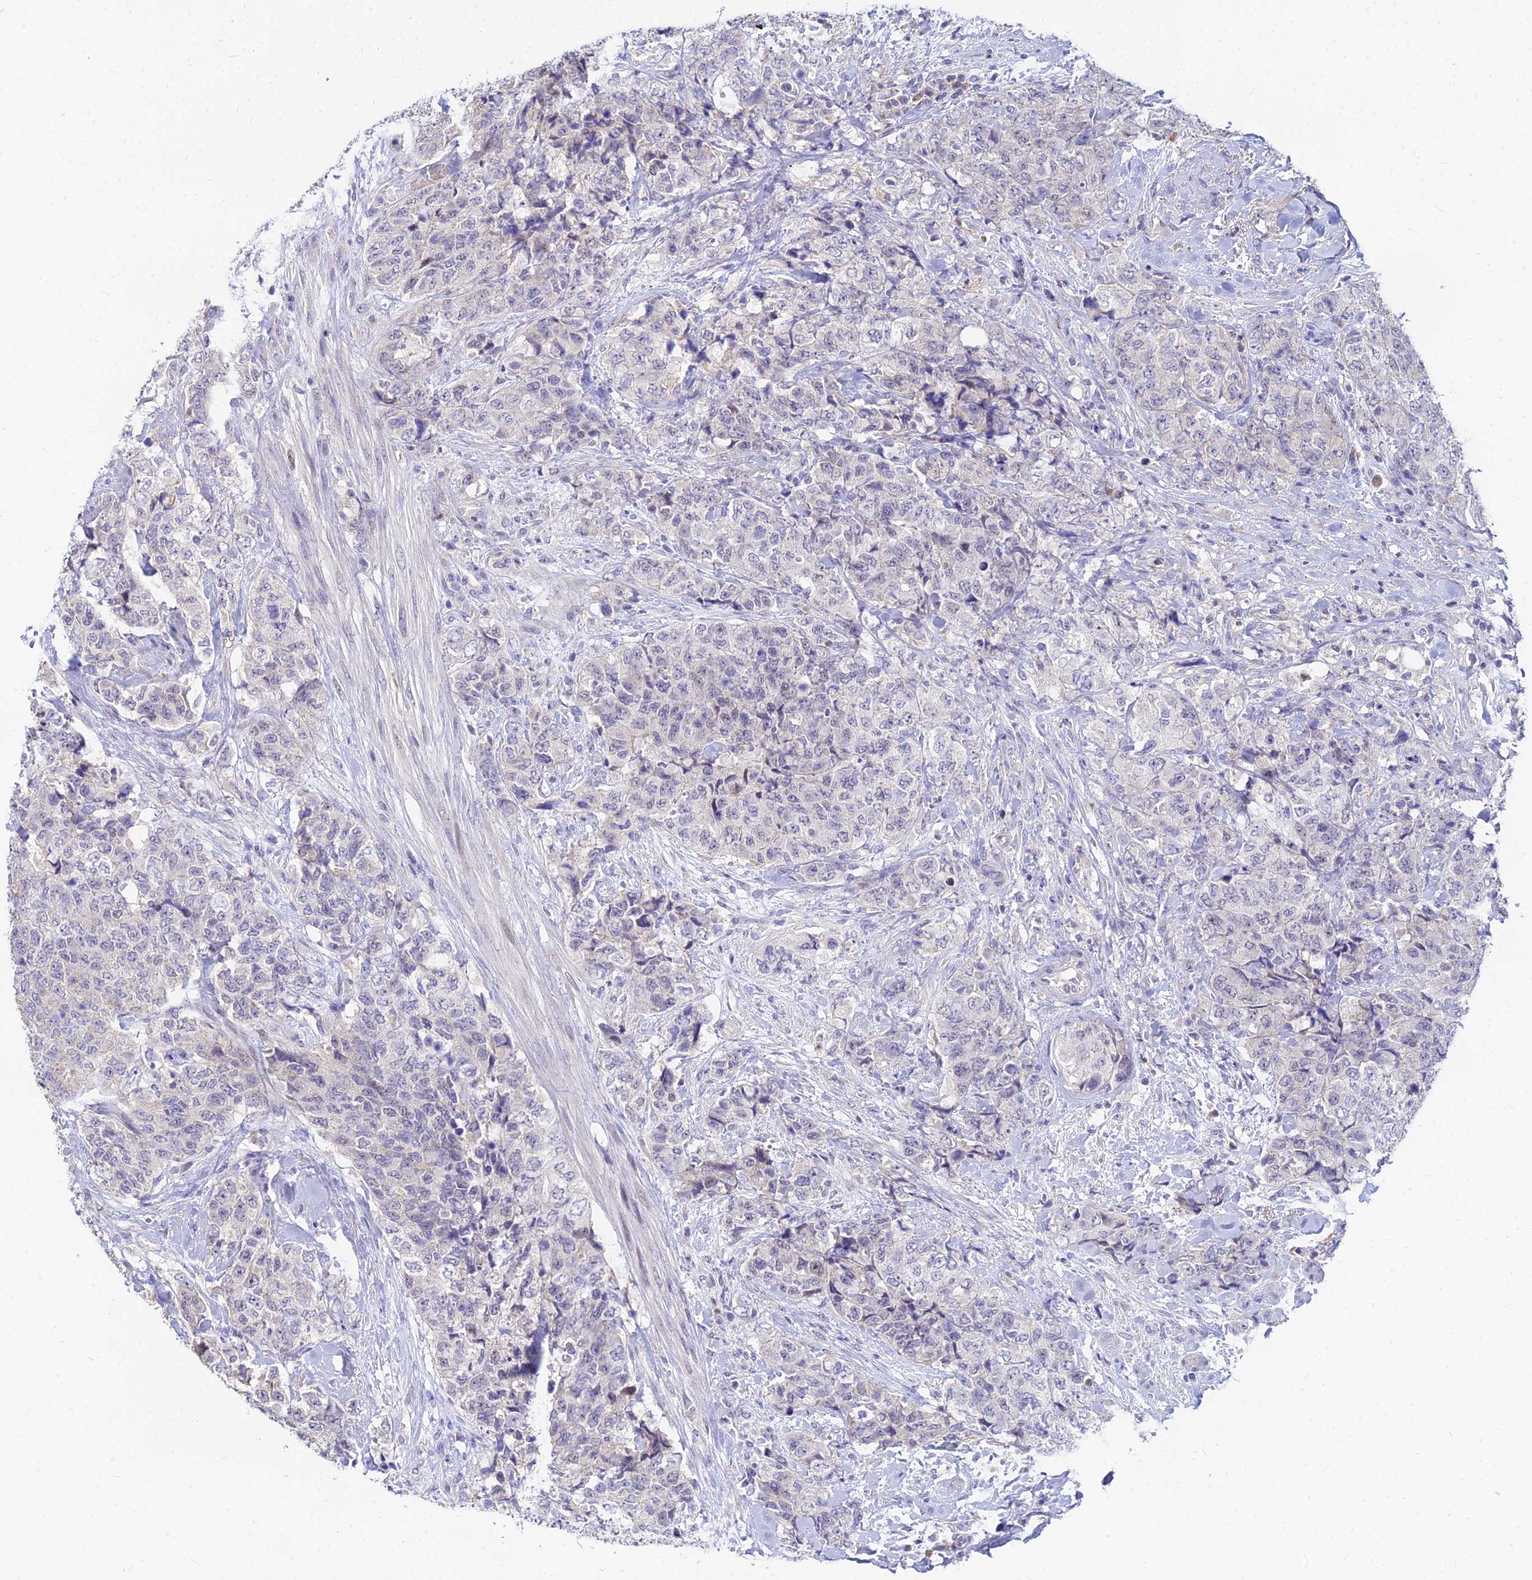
{"staining": {"intensity": "negative", "quantity": "none", "location": "none"}, "tissue": "urothelial cancer", "cell_type": "Tumor cells", "image_type": "cancer", "snomed": [{"axis": "morphology", "description": "Urothelial carcinoma, High grade"}, {"axis": "topography", "description": "Urinary bladder"}], "caption": "The micrograph reveals no staining of tumor cells in urothelial carcinoma (high-grade).", "gene": "GOLGA6D", "patient": {"sex": "female", "age": 78}}